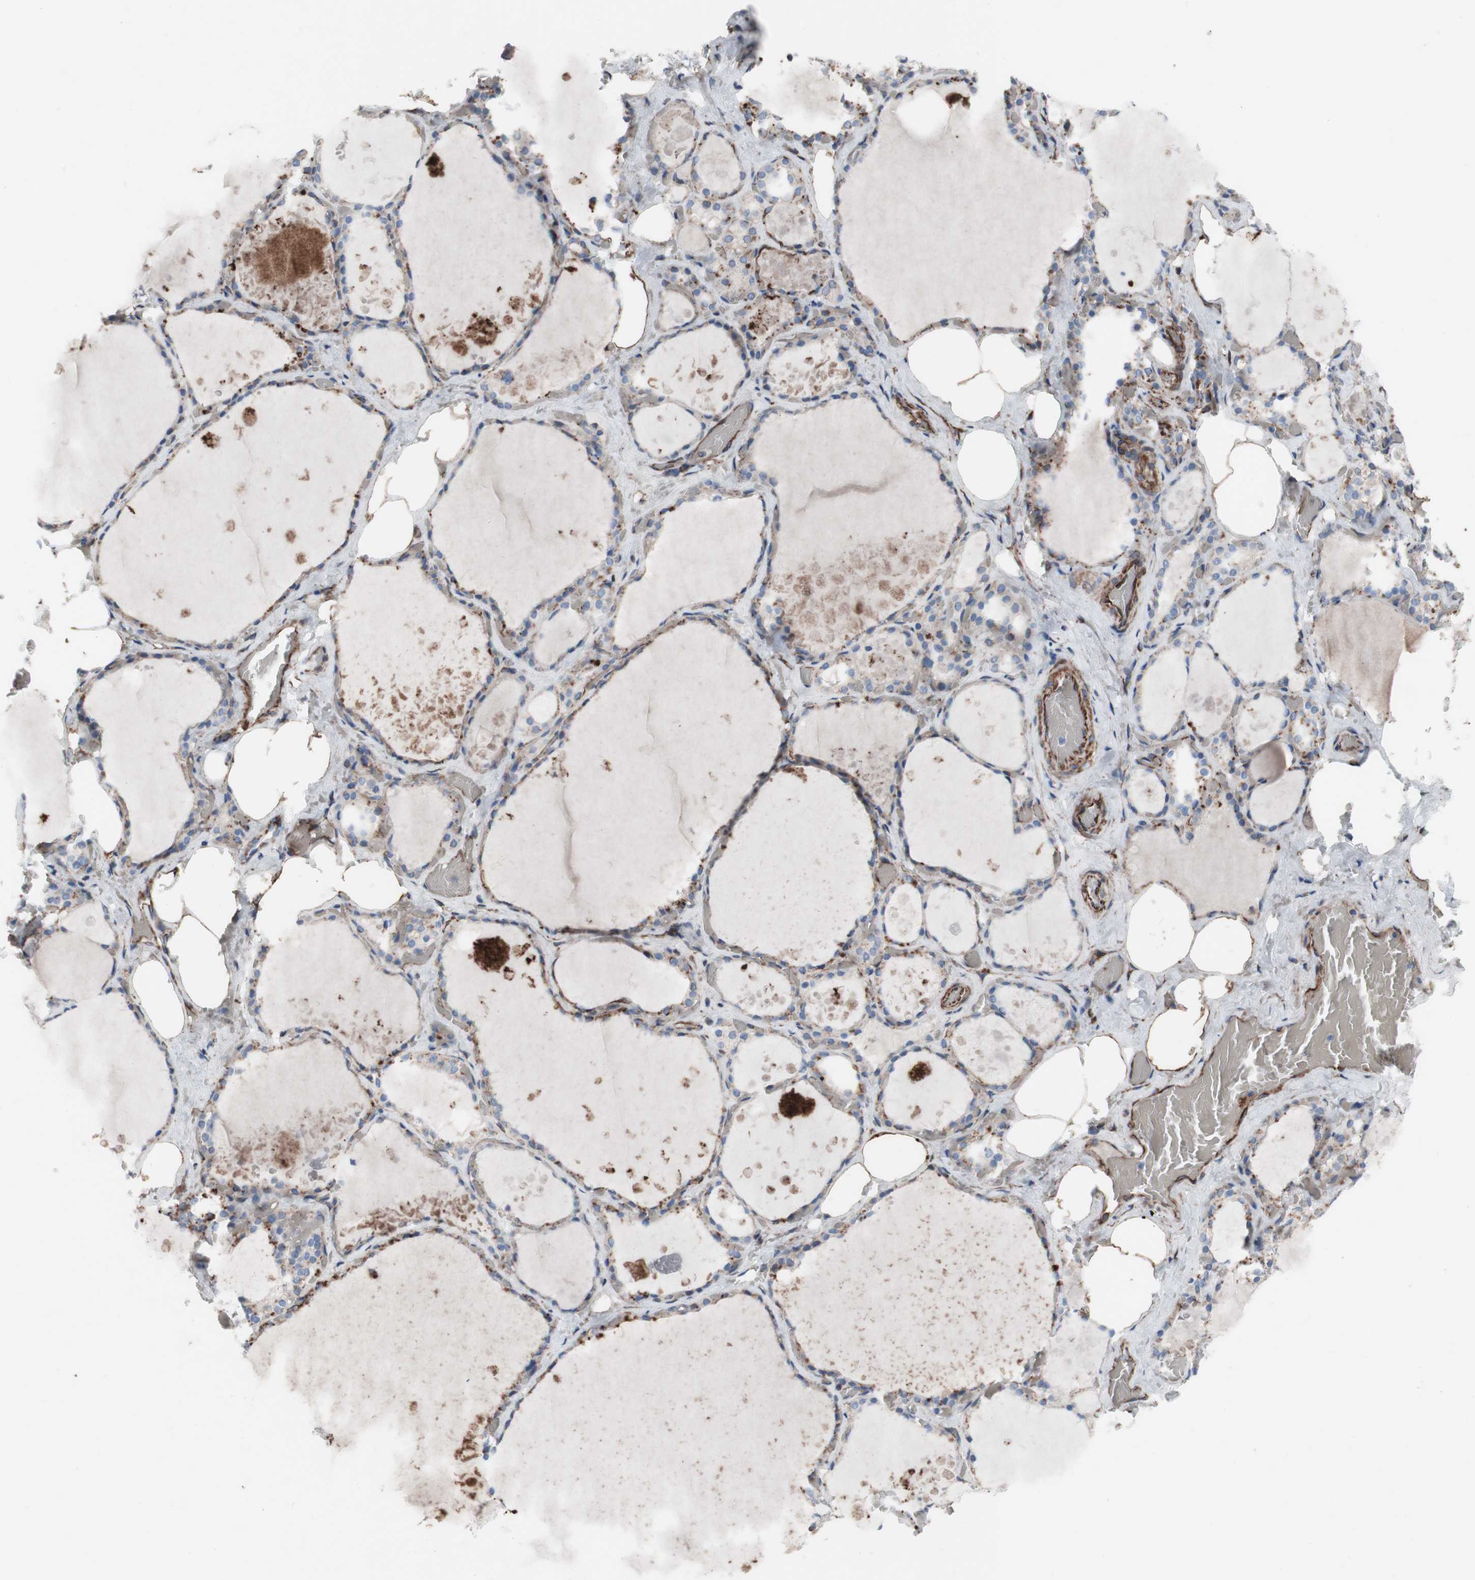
{"staining": {"intensity": "moderate", "quantity": "25%-75%", "location": "cytoplasmic/membranous"}, "tissue": "thyroid gland", "cell_type": "Glandular cells", "image_type": "normal", "snomed": [{"axis": "morphology", "description": "Normal tissue, NOS"}, {"axis": "topography", "description": "Thyroid gland"}], "caption": "Immunohistochemistry photomicrograph of normal thyroid gland stained for a protein (brown), which exhibits medium levels of moderate cytoplasmic/membranous staining in approximately 25%-75% of glandular cells.", "gene": "AGPAT5", "patient": {"sex": "male", "age": 61}}